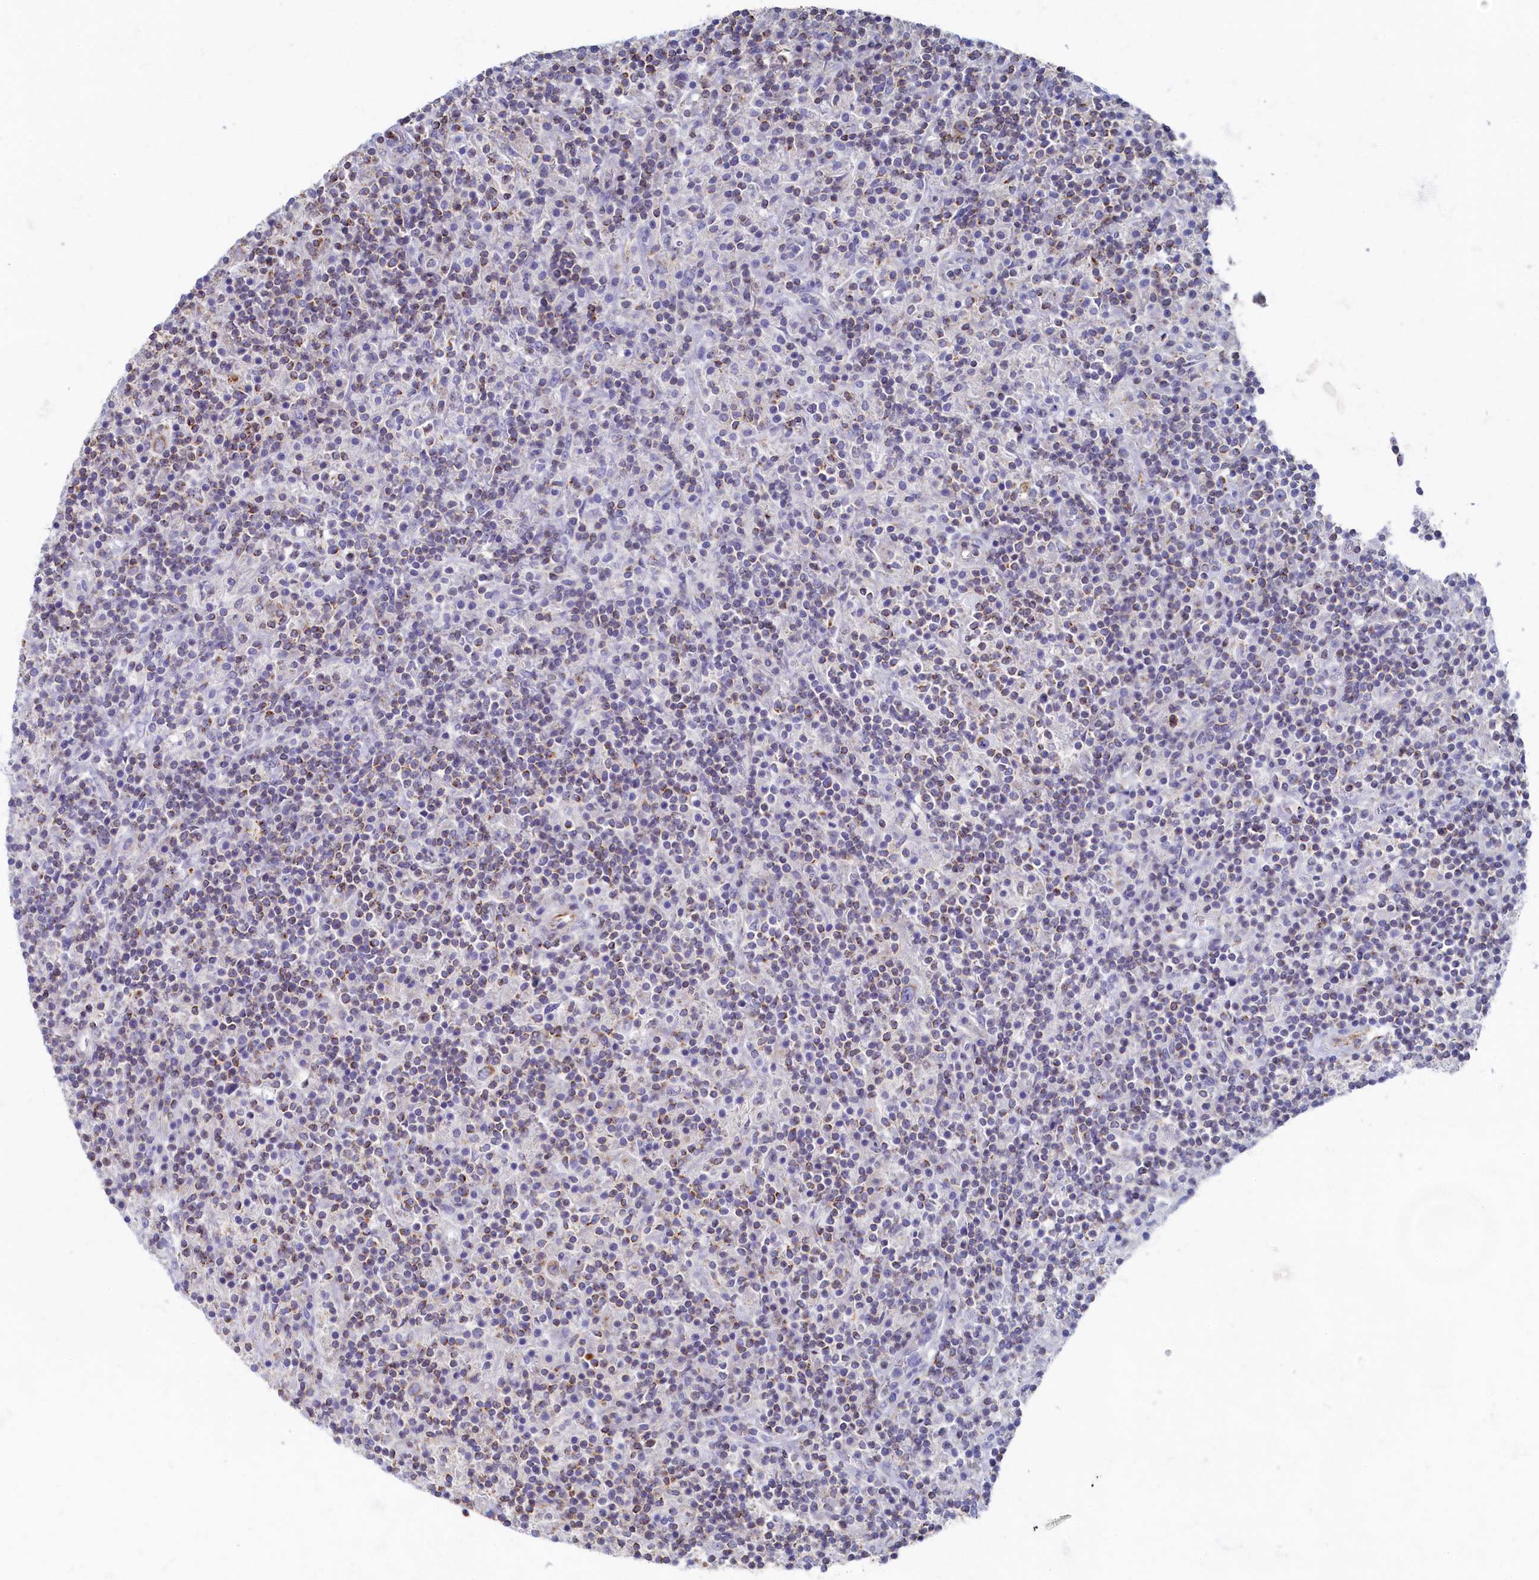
{"staining": {"intensity": "moderate", "quantity": ">75%", "location": "cytoplasmic/membranous"}, "tissue": "lymphoma", "cell_type": "Tumor cells", "image_type": "cancer", "snomed": [{"axis": "morphology", "description": "Hodgkin's disease, NOS"}, {"axis": "topography", "description": "Lymph node"}], "caption": "An image of lymphoma stained for a protein reveals moderate cytoplasmic/membranous brown staining in tumor cells.", "gene": "OCIAD2", "patient": {"sex": "male", "age": 70}}